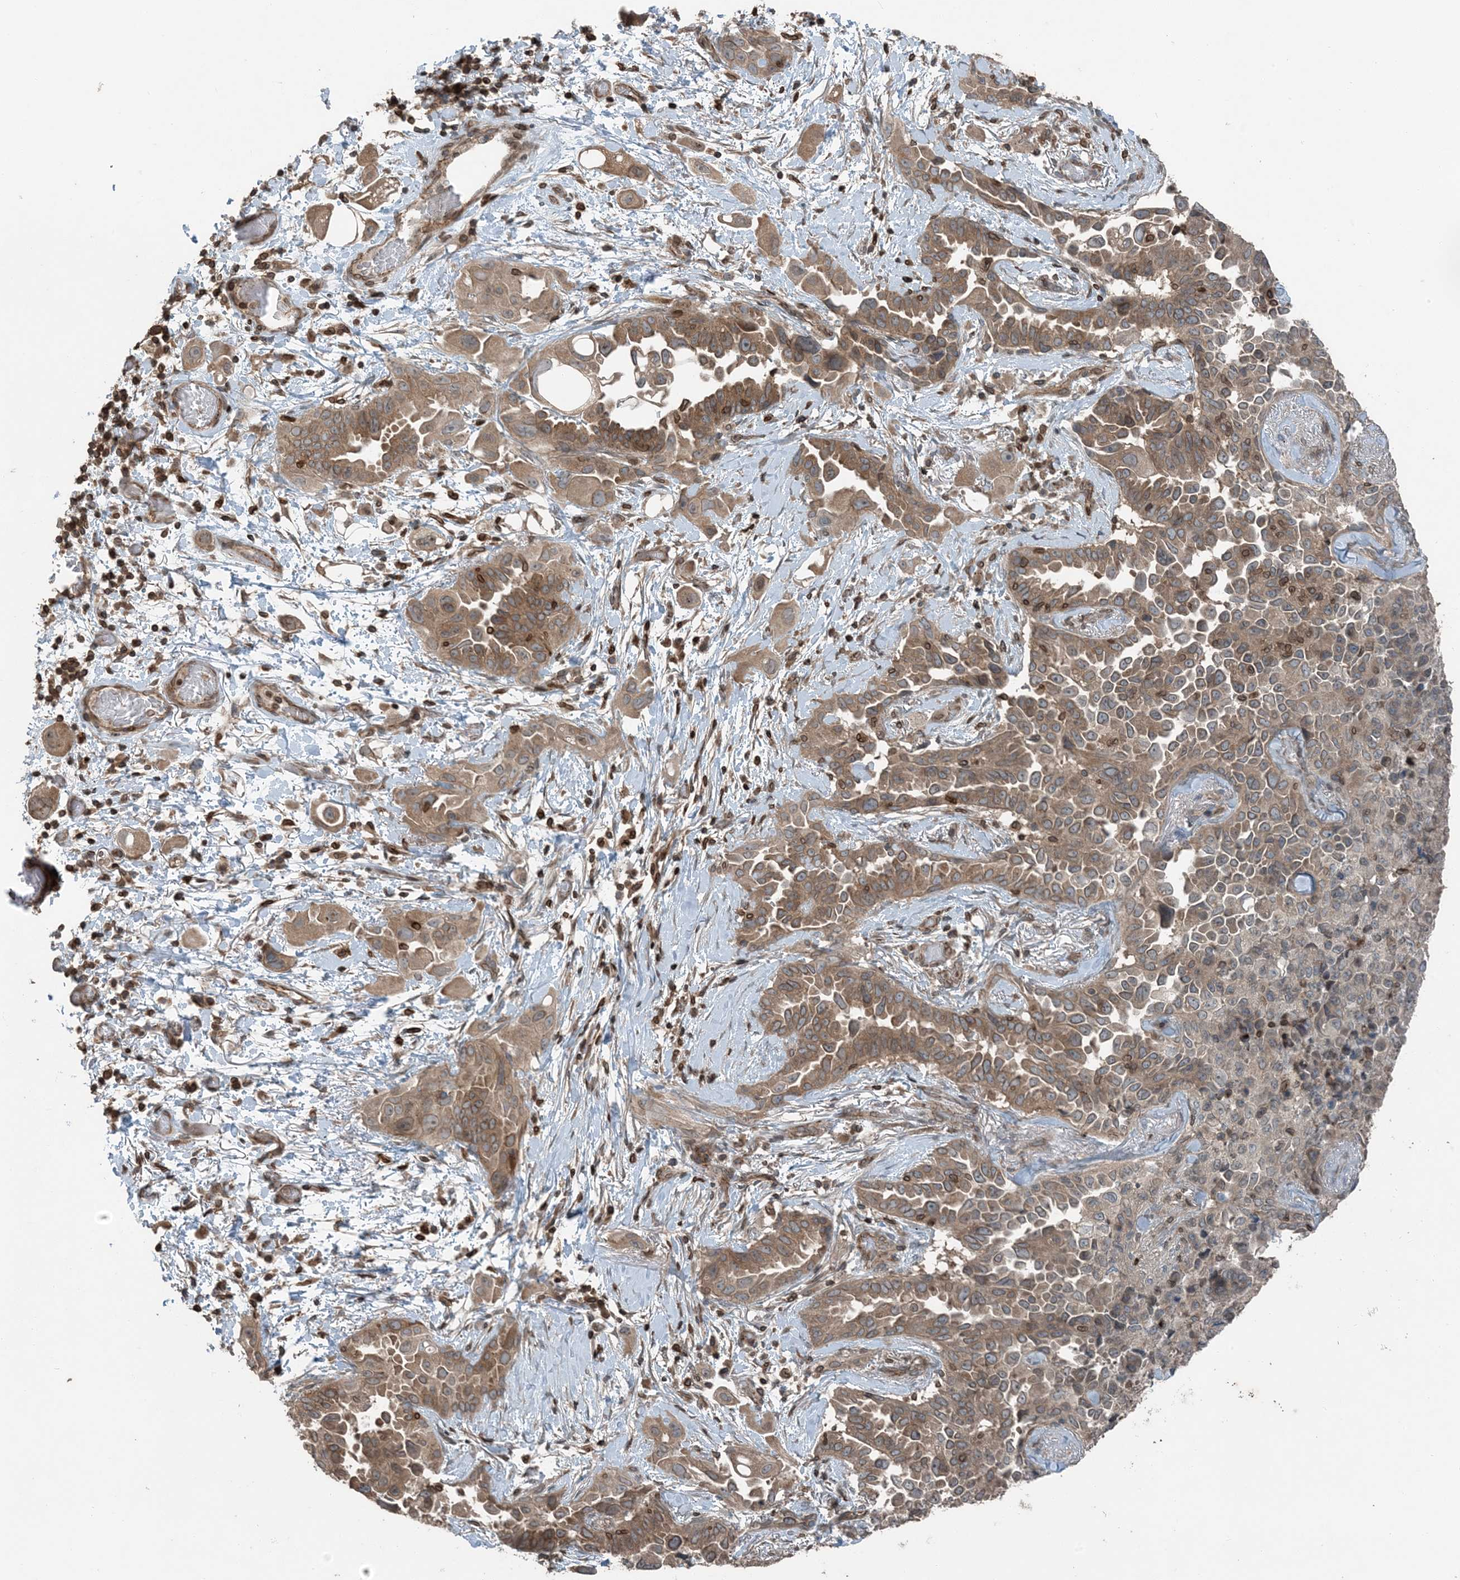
{"staining": {"intensity": "moderate", "quantity": ">75%", "location": "cytoplasmic/membranous"}, "tissue": "lung cancer", "cell_type": "Tumor cells", "image_type": "cancer", "snomed": [{"axis": "morphology", "description": "Adenocarcinoma, NOS"}, {"axis": "topography", "description": "Lung"}], "caption": "This photomicrograph demonstrates immunohistochemistry staining of human lung cancer, with medium moderate cytoplasmic/membranous expression in about >75% of tumor cells.", "gene": "ZFAND2B", "patient": {"sex": "female", "age": 67}}